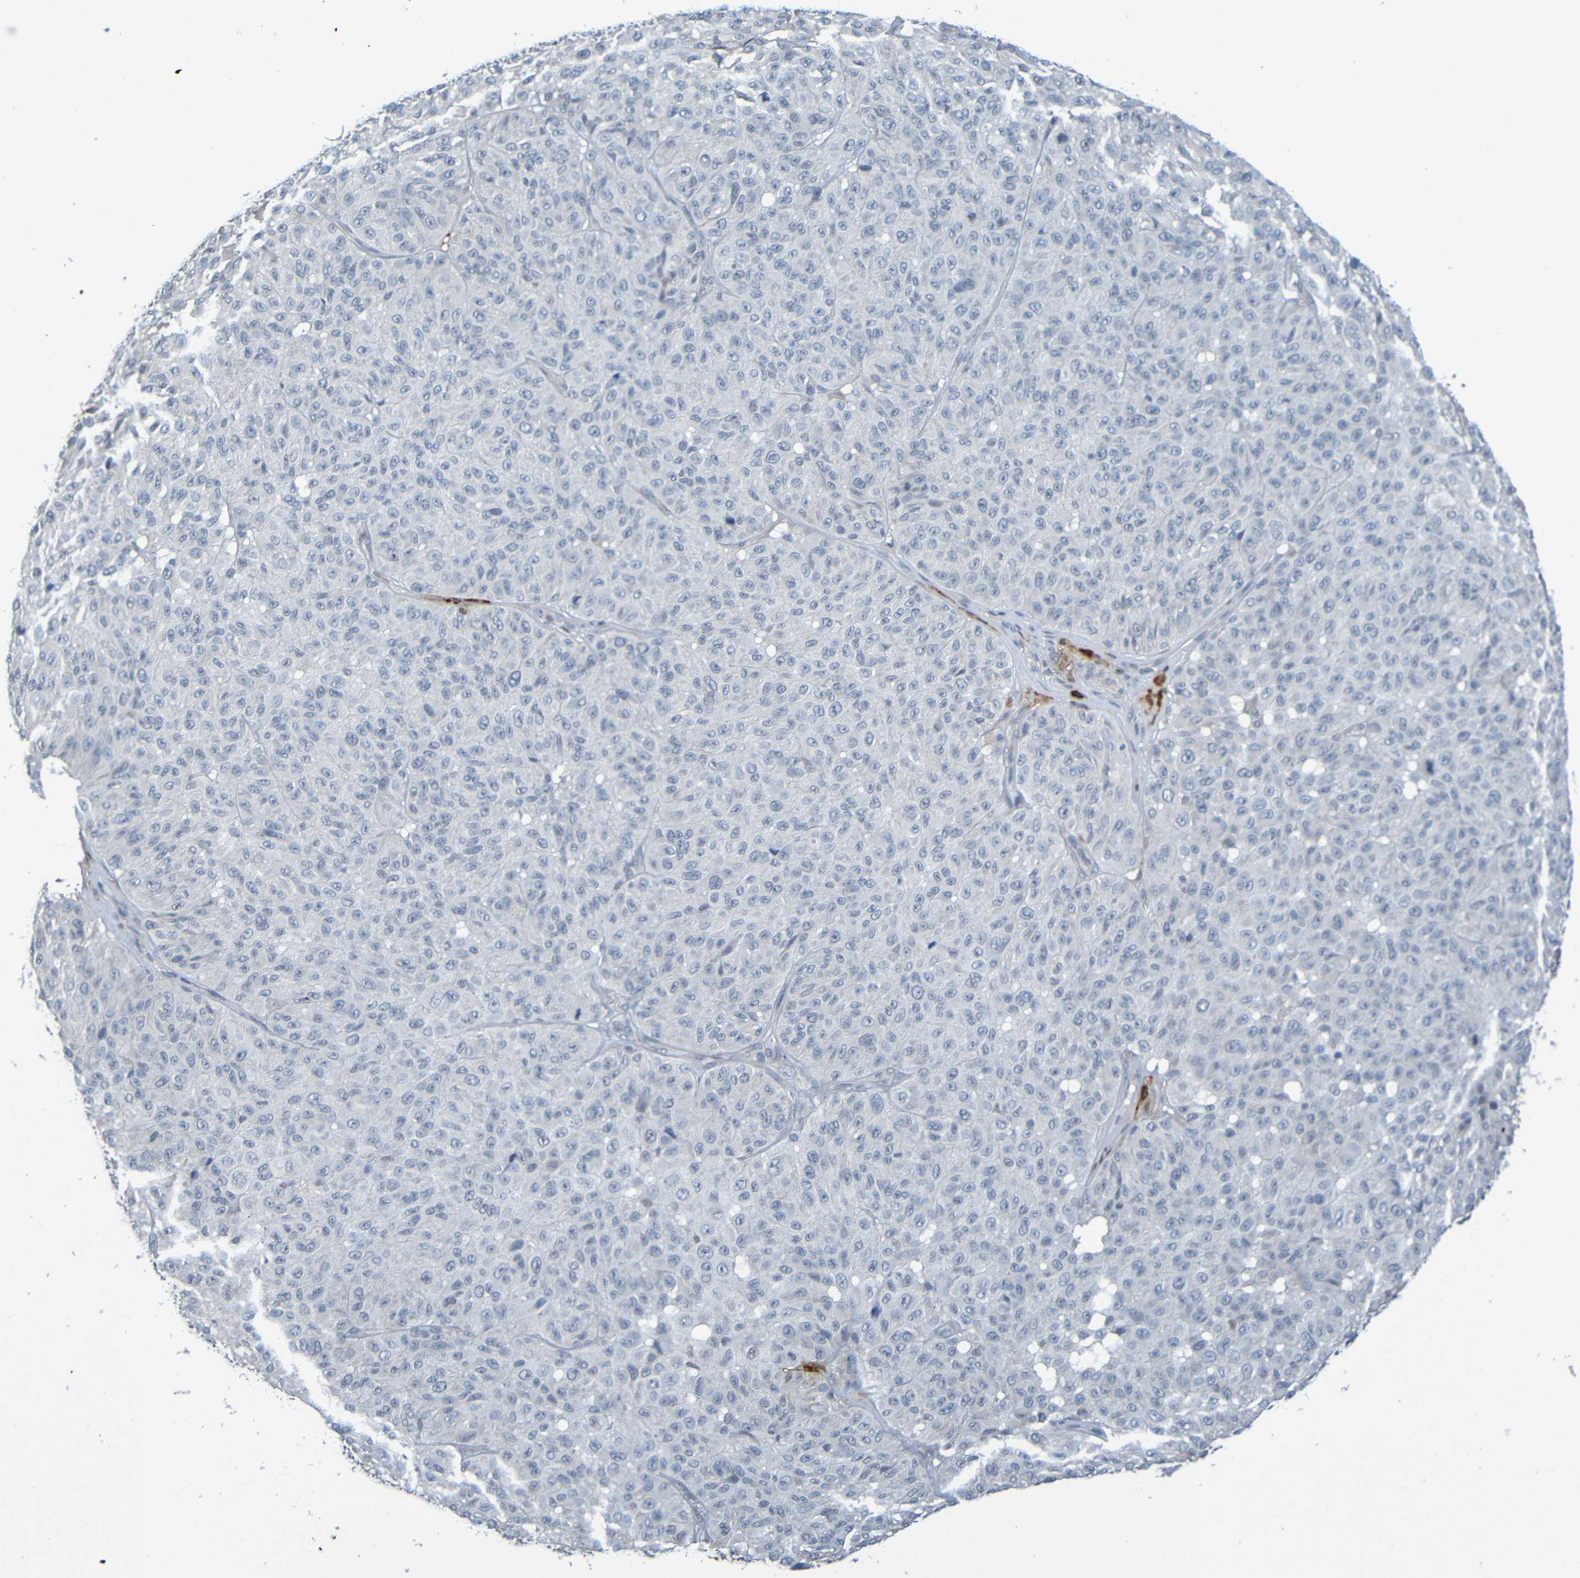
{"staining": {"intensity": "negative", "quantity": "none", "location": "none"}, "tissue": "melanoma", "cell_type": "Tumor cells", "image_type": "cancer", "snomed": [{"axis": "morphology", "description": "Malignant melanoma, NOS"}, {"axis": "topography", "description": "Skin"}], "caption": "Human melanoma stained for a protein using immunohistochemistry demonstrates no staining in tumor cells.", "gene": "C3AR1", "patient": {"sex": "female", "age": 46}}